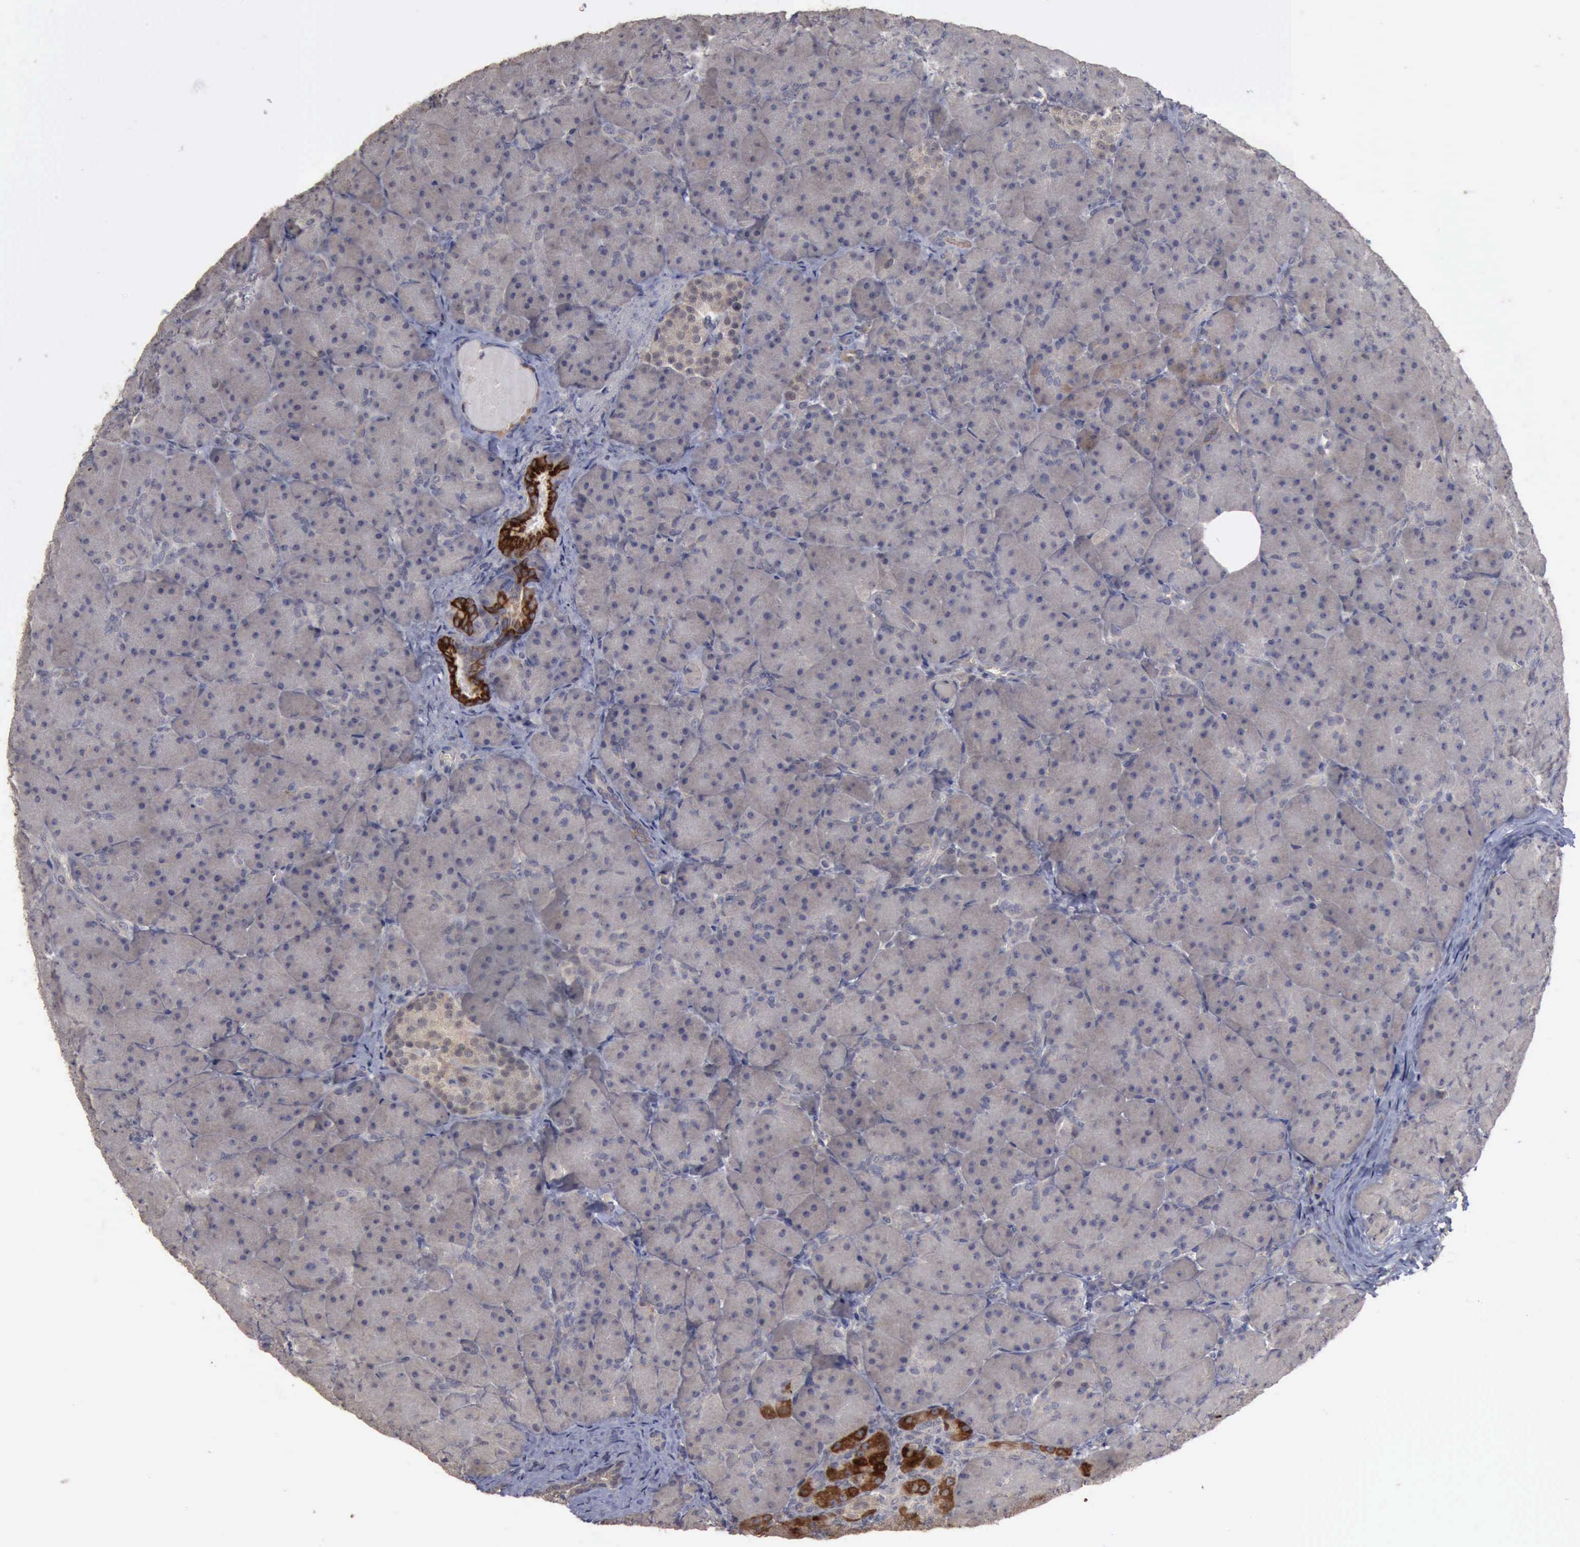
{"staining": {"intensity": "strong", "quantity": "<25%", "location": "cytoplasmic/membranous"}, "tissue": "pancreas", "cell_type": "Exocrine glandular cells", "image_type": "normal", "snomed": [{"axis": "morphology", "description": "Normal tissue, NOS"}, {"axis": "topography", "description": "Pancreas"}], "caption": "Immunohistochemistry of unremarkable human pancreas reveals medium levels of strong cytoplasmic/membranous positivity in about <25% of exocrine glandular cells.", "gene": "CRKL", "patient": {"sex": "male", "age": 66}}